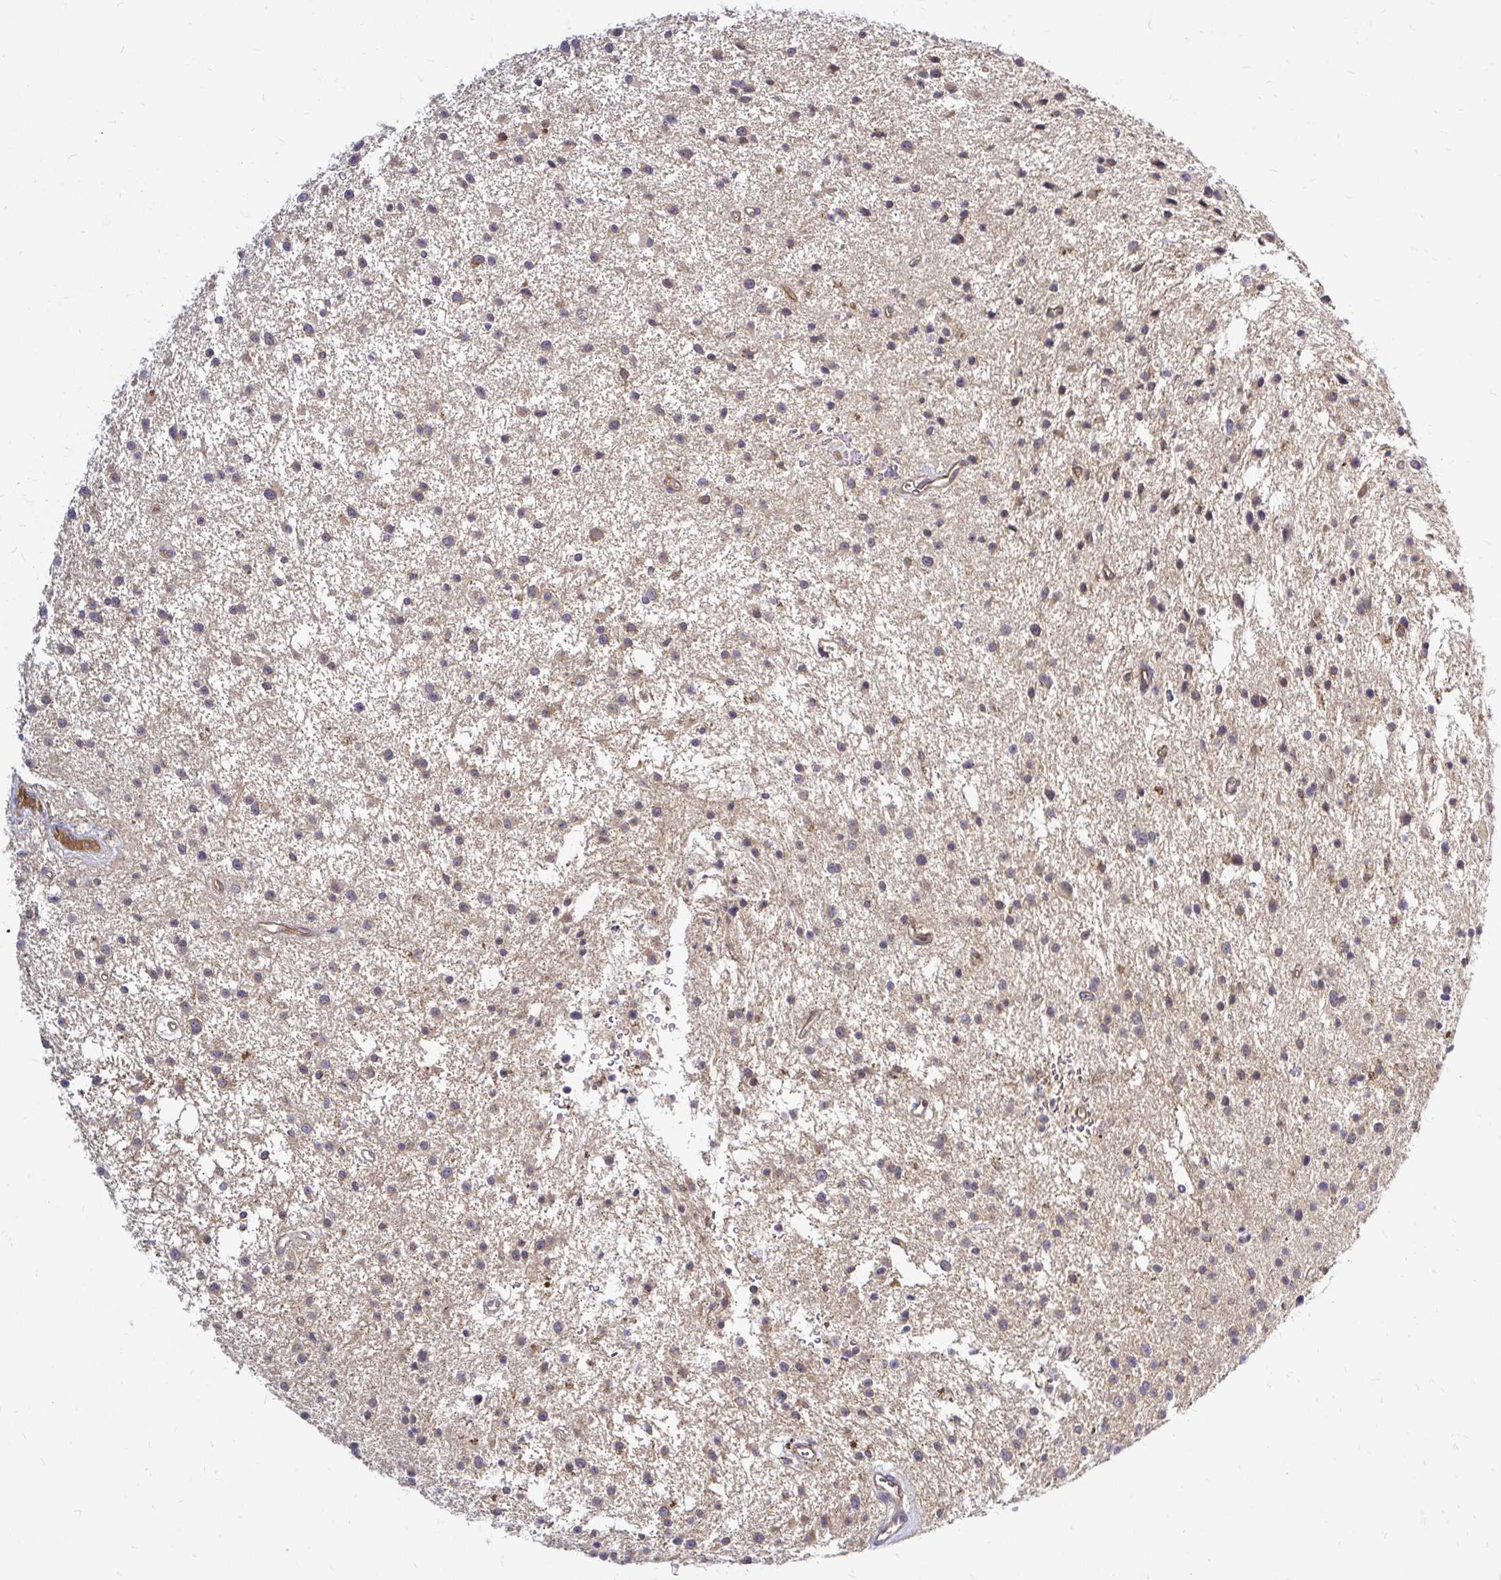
{"staining": {"intensity": "weak", "quantity": "<25%", "location": "cytoplasmic/membranous"}, "tissue": "glioma", "cell_type": "Tumor cells", "image_type": "cancer", "snomed": [{"axis": "morphology", "description": "Glioma, malignant, Low grade"}, {"axis": "topography", "description": "Brain"}], "caption": "High power microscopy photomicrograph of an immunohistochemistry (IHC) micrograph of malignant glioma (low-grade), revealing no significant expression in tumor cells. (IHC, brightfield microscopy, high magnification).", "gene": "ARHGEF37", "patient": {"sex": "male", "age": 43}}